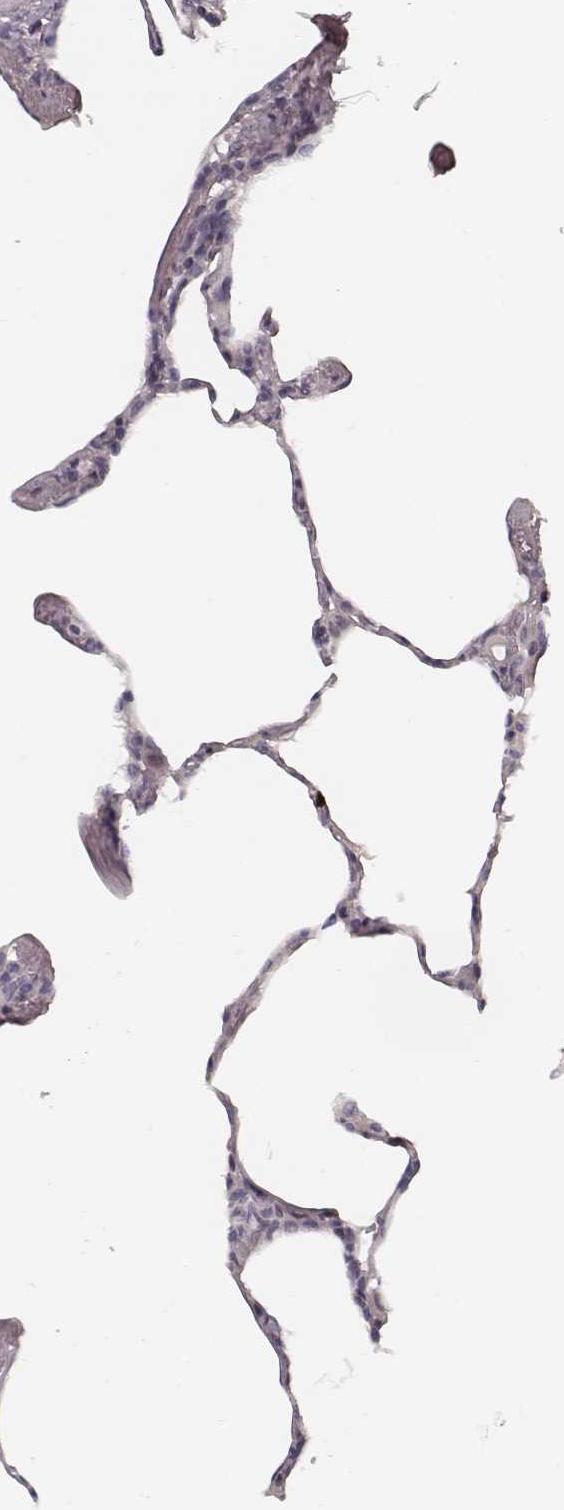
{"staining": {"intensity": "negative", "quantity": "none", "location": "none"}, "tissue": "lung", "cell_type": "Alveolar cells", "image_type": "normal", "snomed": [{"axis": "morphology", "description": "Normal tissue, NOS"}, {"axis": "topography", "description": "Lung"}], "caption": "Normal lung was stained to show a protein in brown. There is no significant staining in alveolar cells.", "gene": "S100Z", "patient": {"sex": "female", "age": 57}}